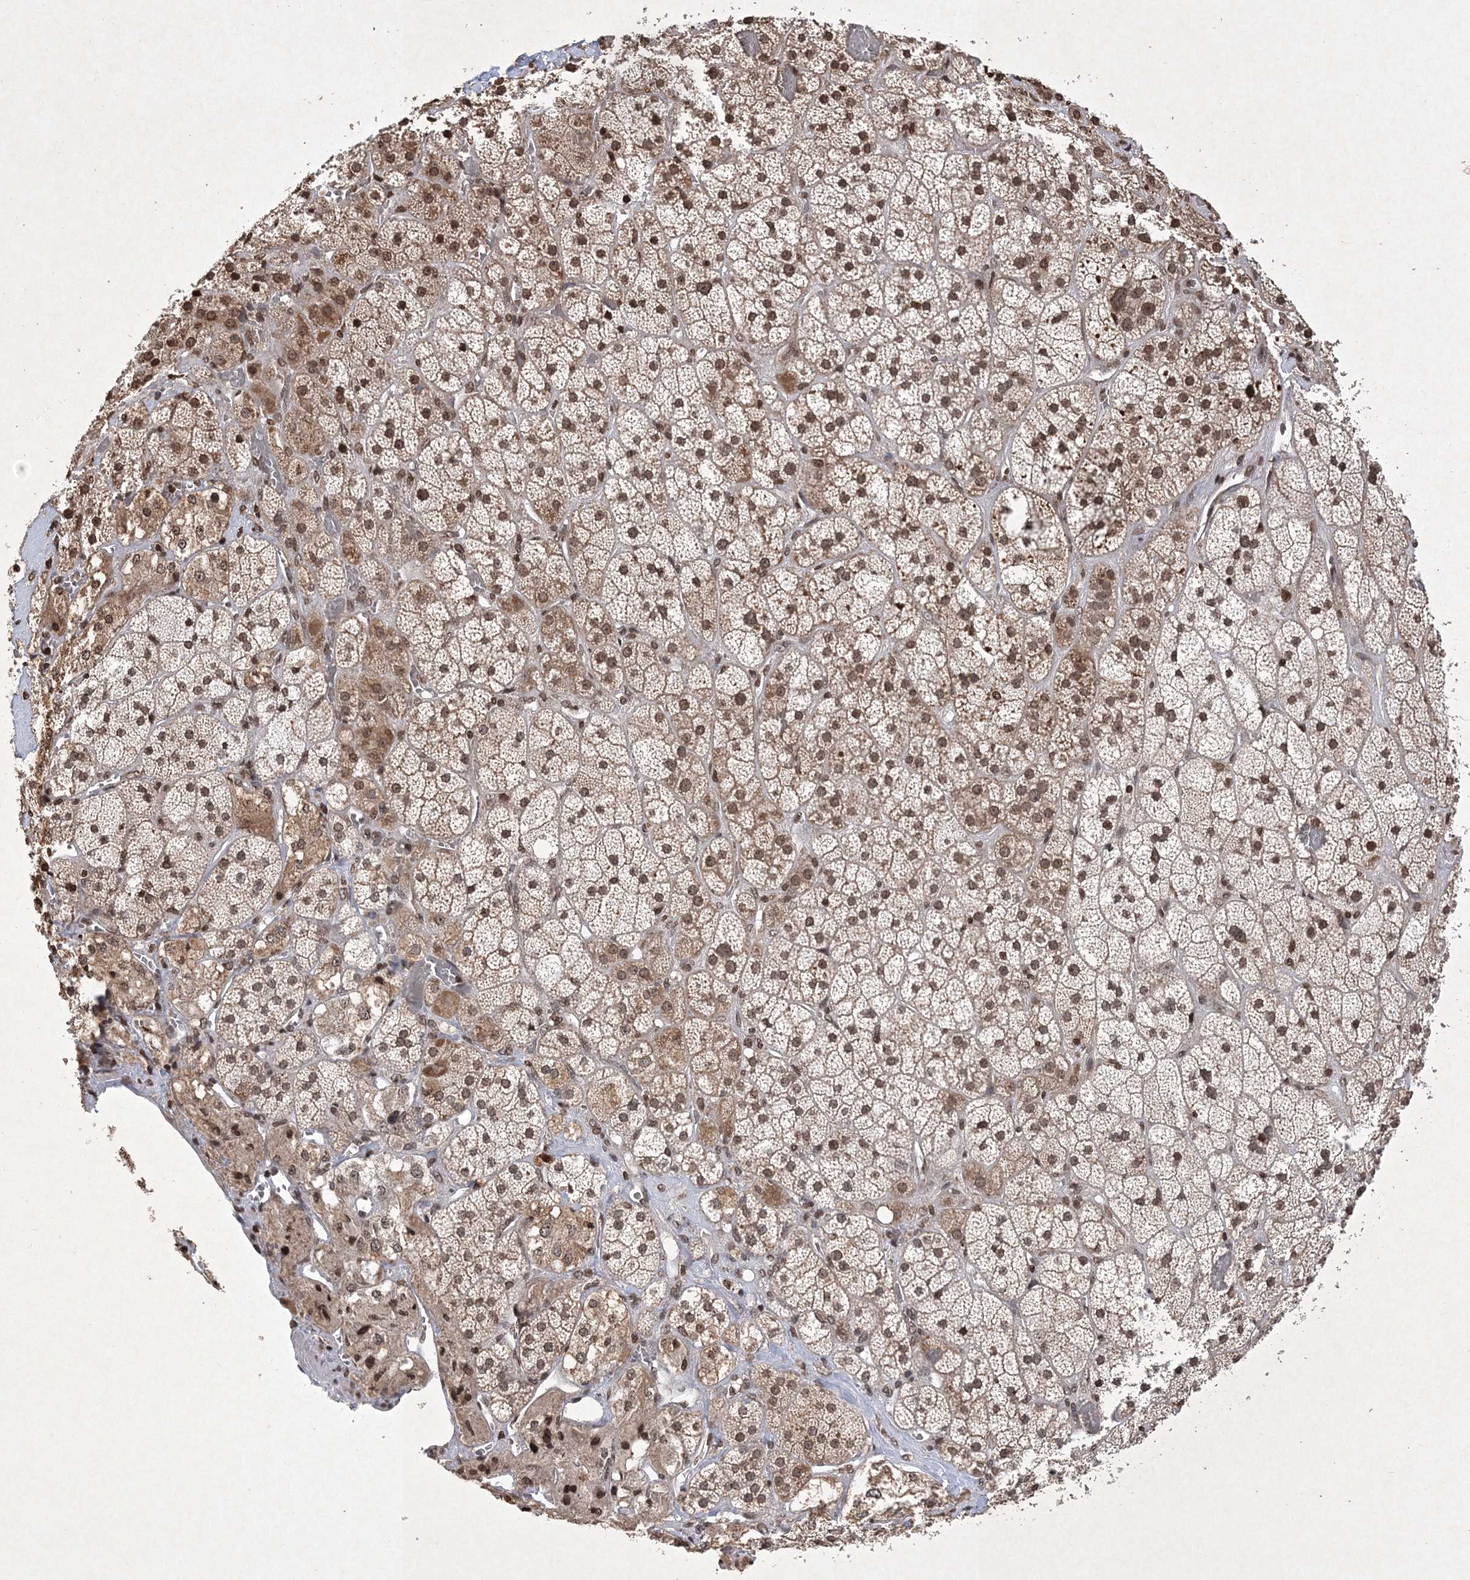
{"staining": {"intensity": "moderate", "quantity": ">75%", "location": "cytoplasmic/membranous,nuclear"}, "tissue": "adrenal gland", "cell_type": "Glandular cells", "image_type": "normal", "snomed": [{"axis": "morphology", "description": "Normal tissue, NOS"}, {"axis": "topography", "description": "Adrenal gland"}], "caption": "A high-resolution histopathology image shows IHC staining of unremarkable adrenal gland, which displays moderate cytoplasmic/membranous,nuclear staining in about >75% of glandular cells.", "gene": "NEDD9", "patient": {"sex": "male", "age": 57}}